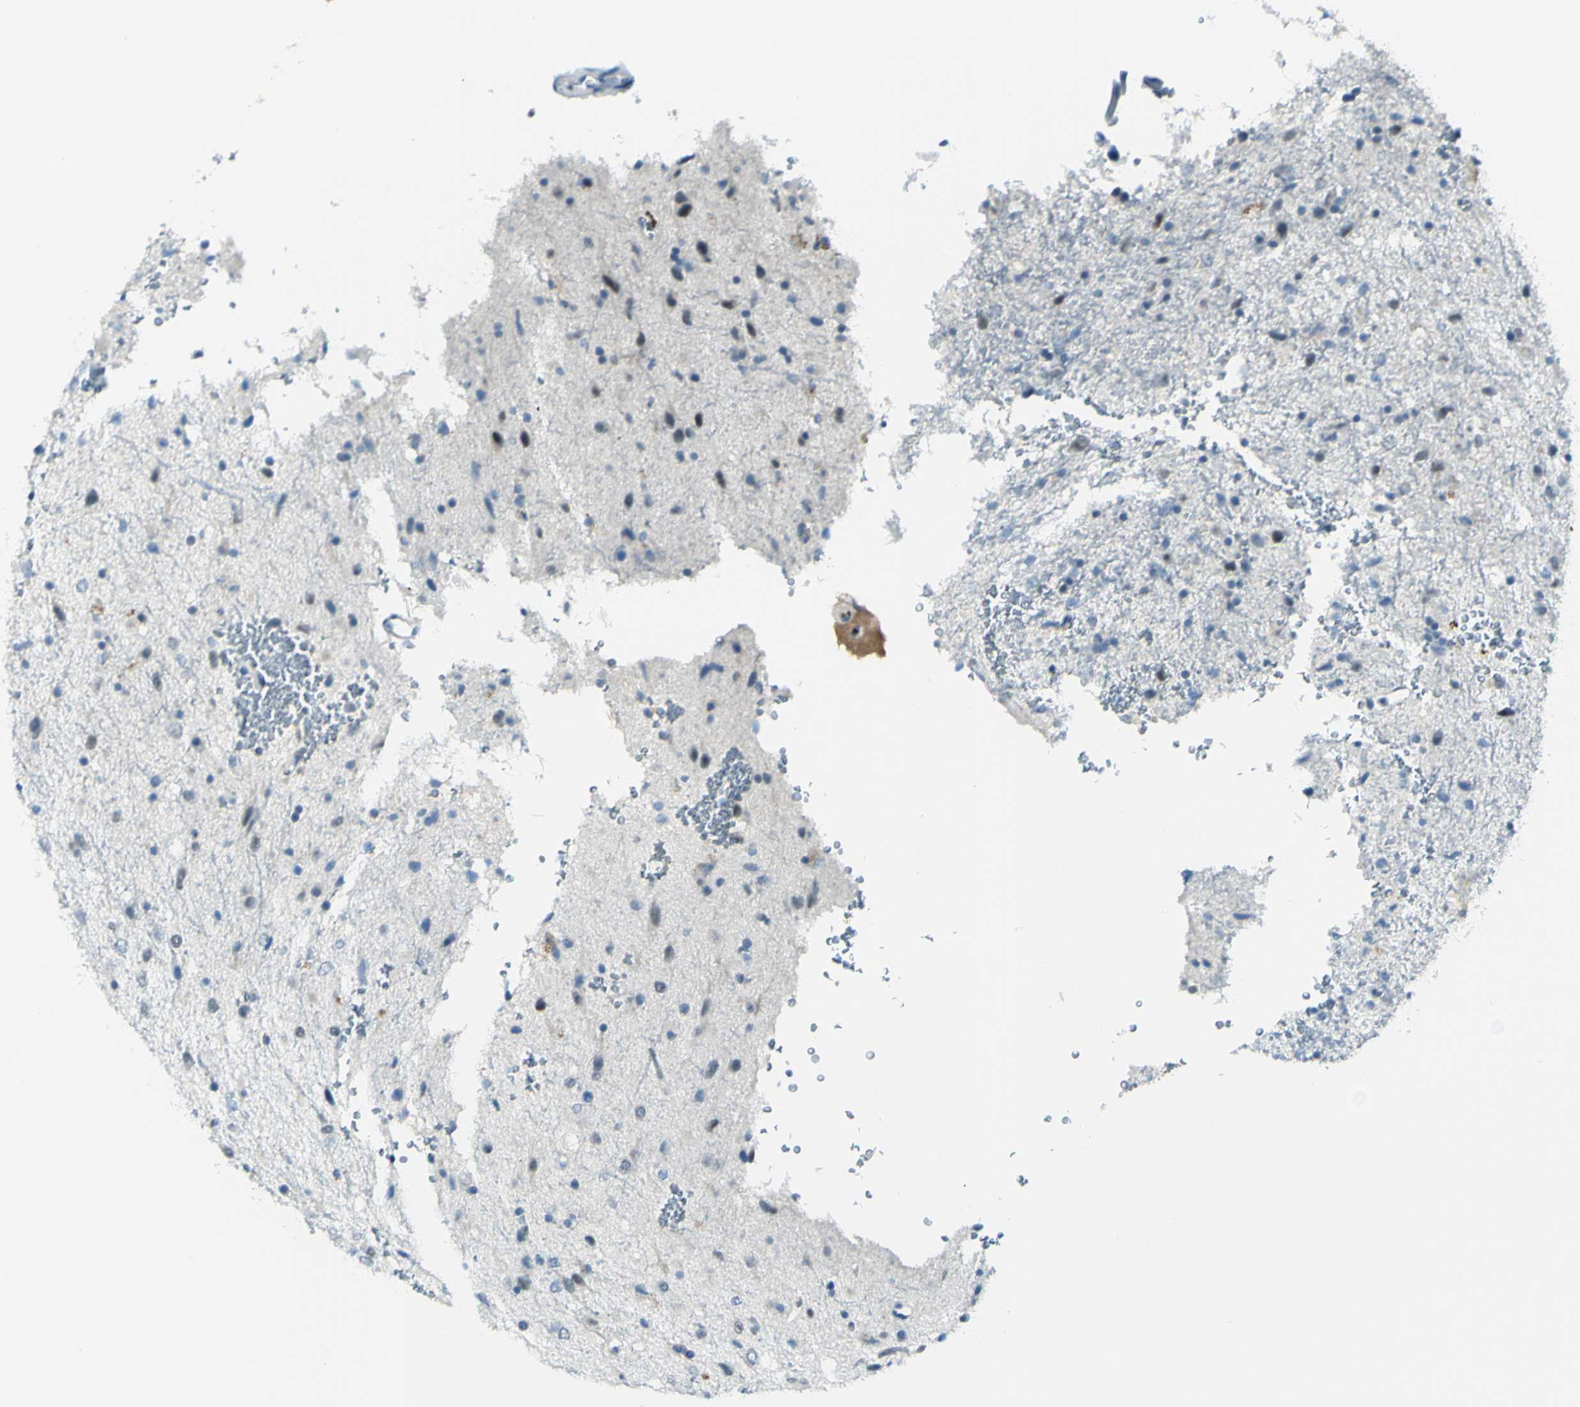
{"staining": {"intensity": "weak", "quantity": "<25%", "location": "cytoplasmic/membranous"}, "tissue": "glioma", "cell_type": "Tumor cells", "image_type": "cancer", "snomed": [{"axis": "morphology", "description": "Glioma, malignant, Low grade"}, {"axis": "topography", "description": "Brain"}], "caption": "Histopathology image shows no protein expression in tumor cells of glioma tissue. (Brightfield microscopy of DAB (3,3'-diaminobenzidine) IHC at high magnification).", "gene": "B4GALT1", "patient": {"sex": "male", "age": 77}}